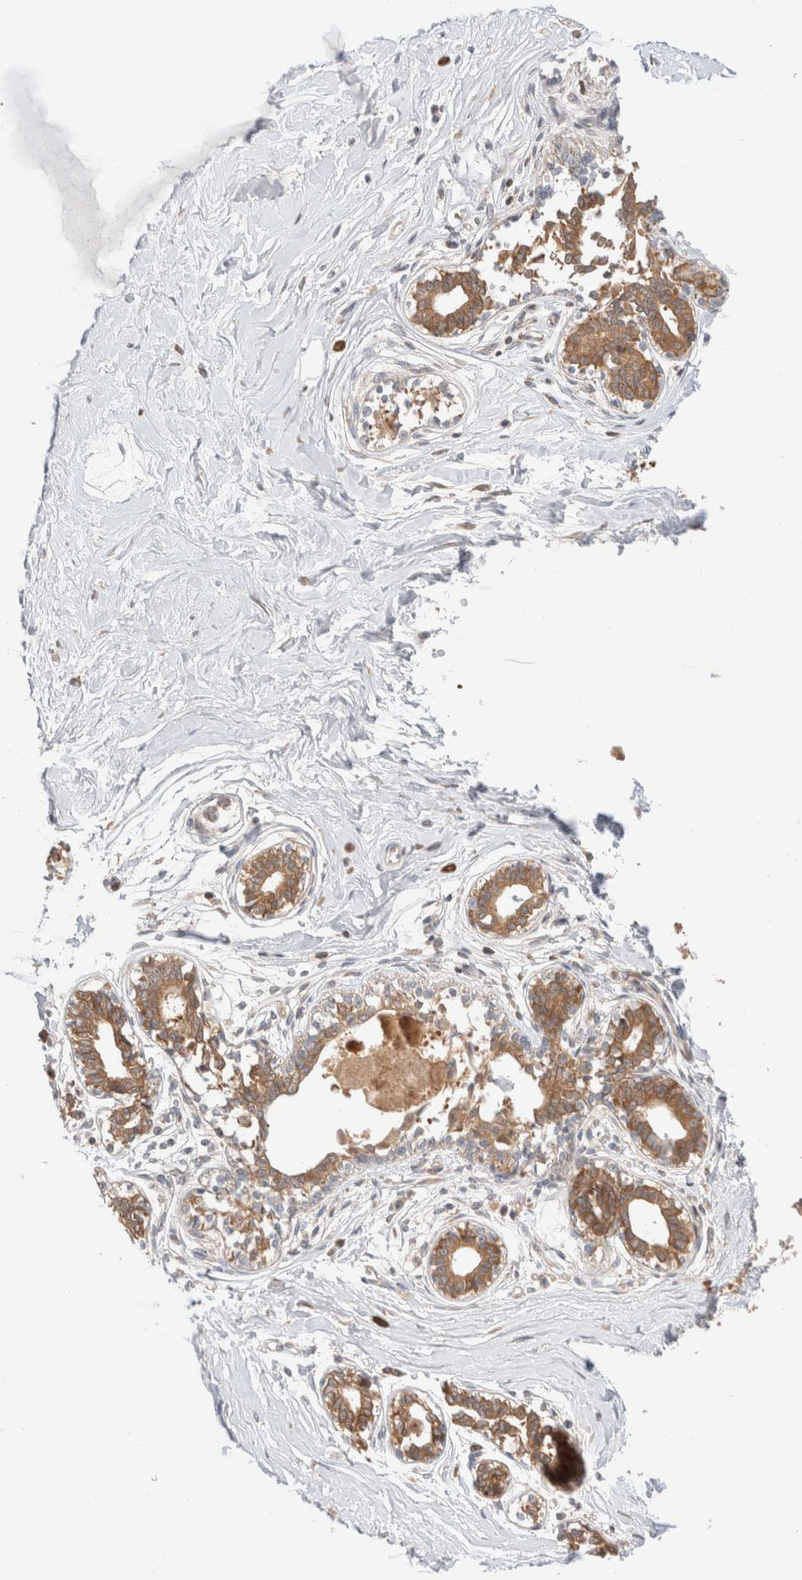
{"staining": {"intensity": "negative", "quantity": "none", "location": "none"}, "tissue": "breast", "cell_type": "Adipocytes", "image_type": "normal", "snomed": [{"axis": "morphology", "description": "Normal tissue, NOS"}, {"axis": "topography", "description": "Breast"}], "caption": "Protein analysis of unremarkable breast exhibits no significant positivity in adipocytes. (Brightfield microscopy of DAB immunohistochemistry at high magnification).", "gene": "XKR4", "patient": {"sex": "female", "age": 45}}